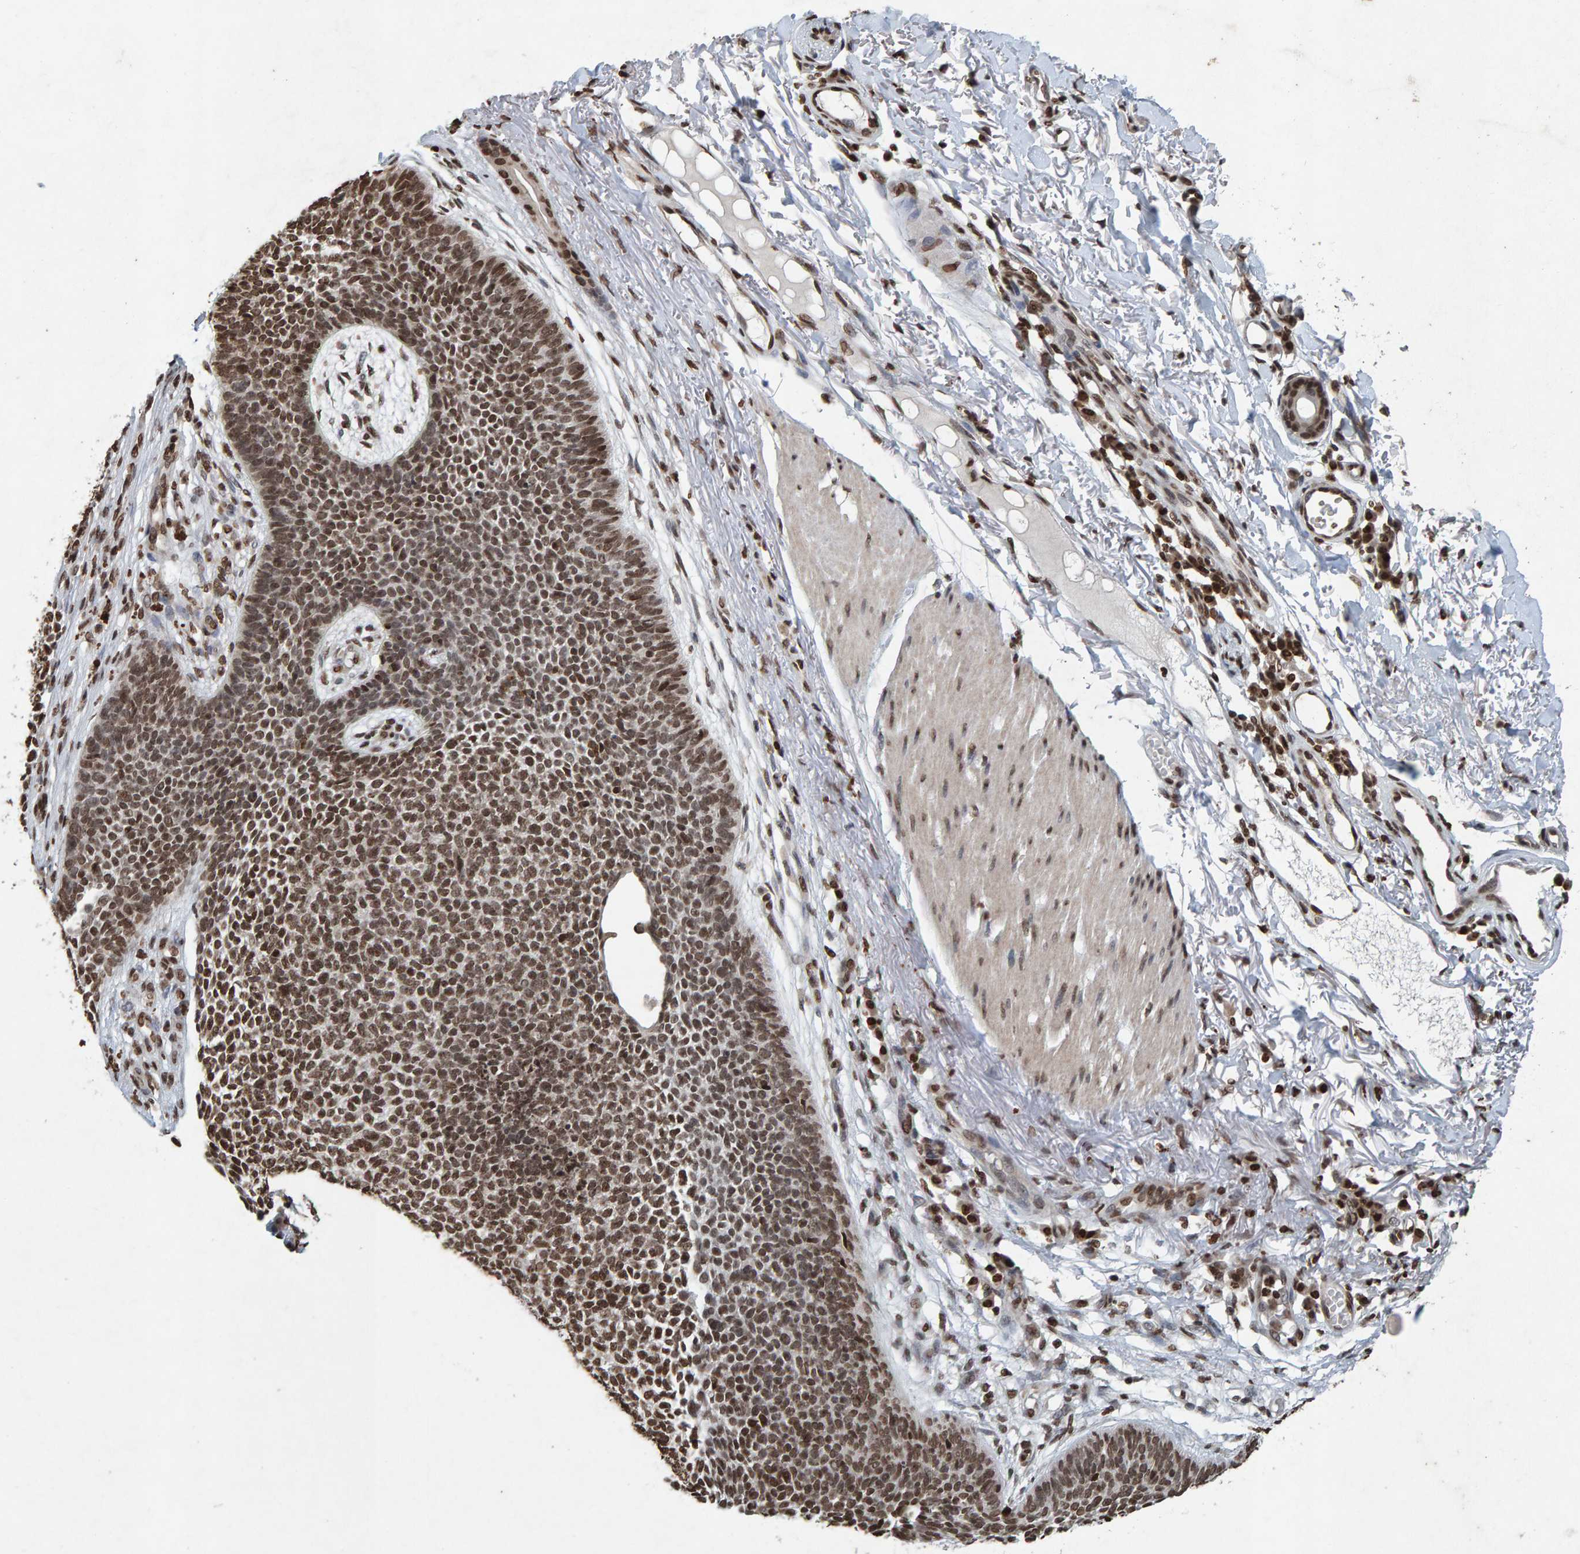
{"staining": {"intensity": "strong", "quantity": ">75%", "location": "nuclear"}, "tissue": "skin cancer", "cell_type": "Tumor cells", "image_type": "cancer", "snomed": [{"axis": "morphology", "description": "Basal cell carcinoma"}, {"axis": "topography", "description": "Skin"}], "caption": "Approximately >75% of tumor cells in human skin basal cell carcinoma display strong nuclear protein positivity as visualized by brown immunohistochemical staining.", "gene": "H2AZ1", "patient": {"sex": "female", "age": 84}}